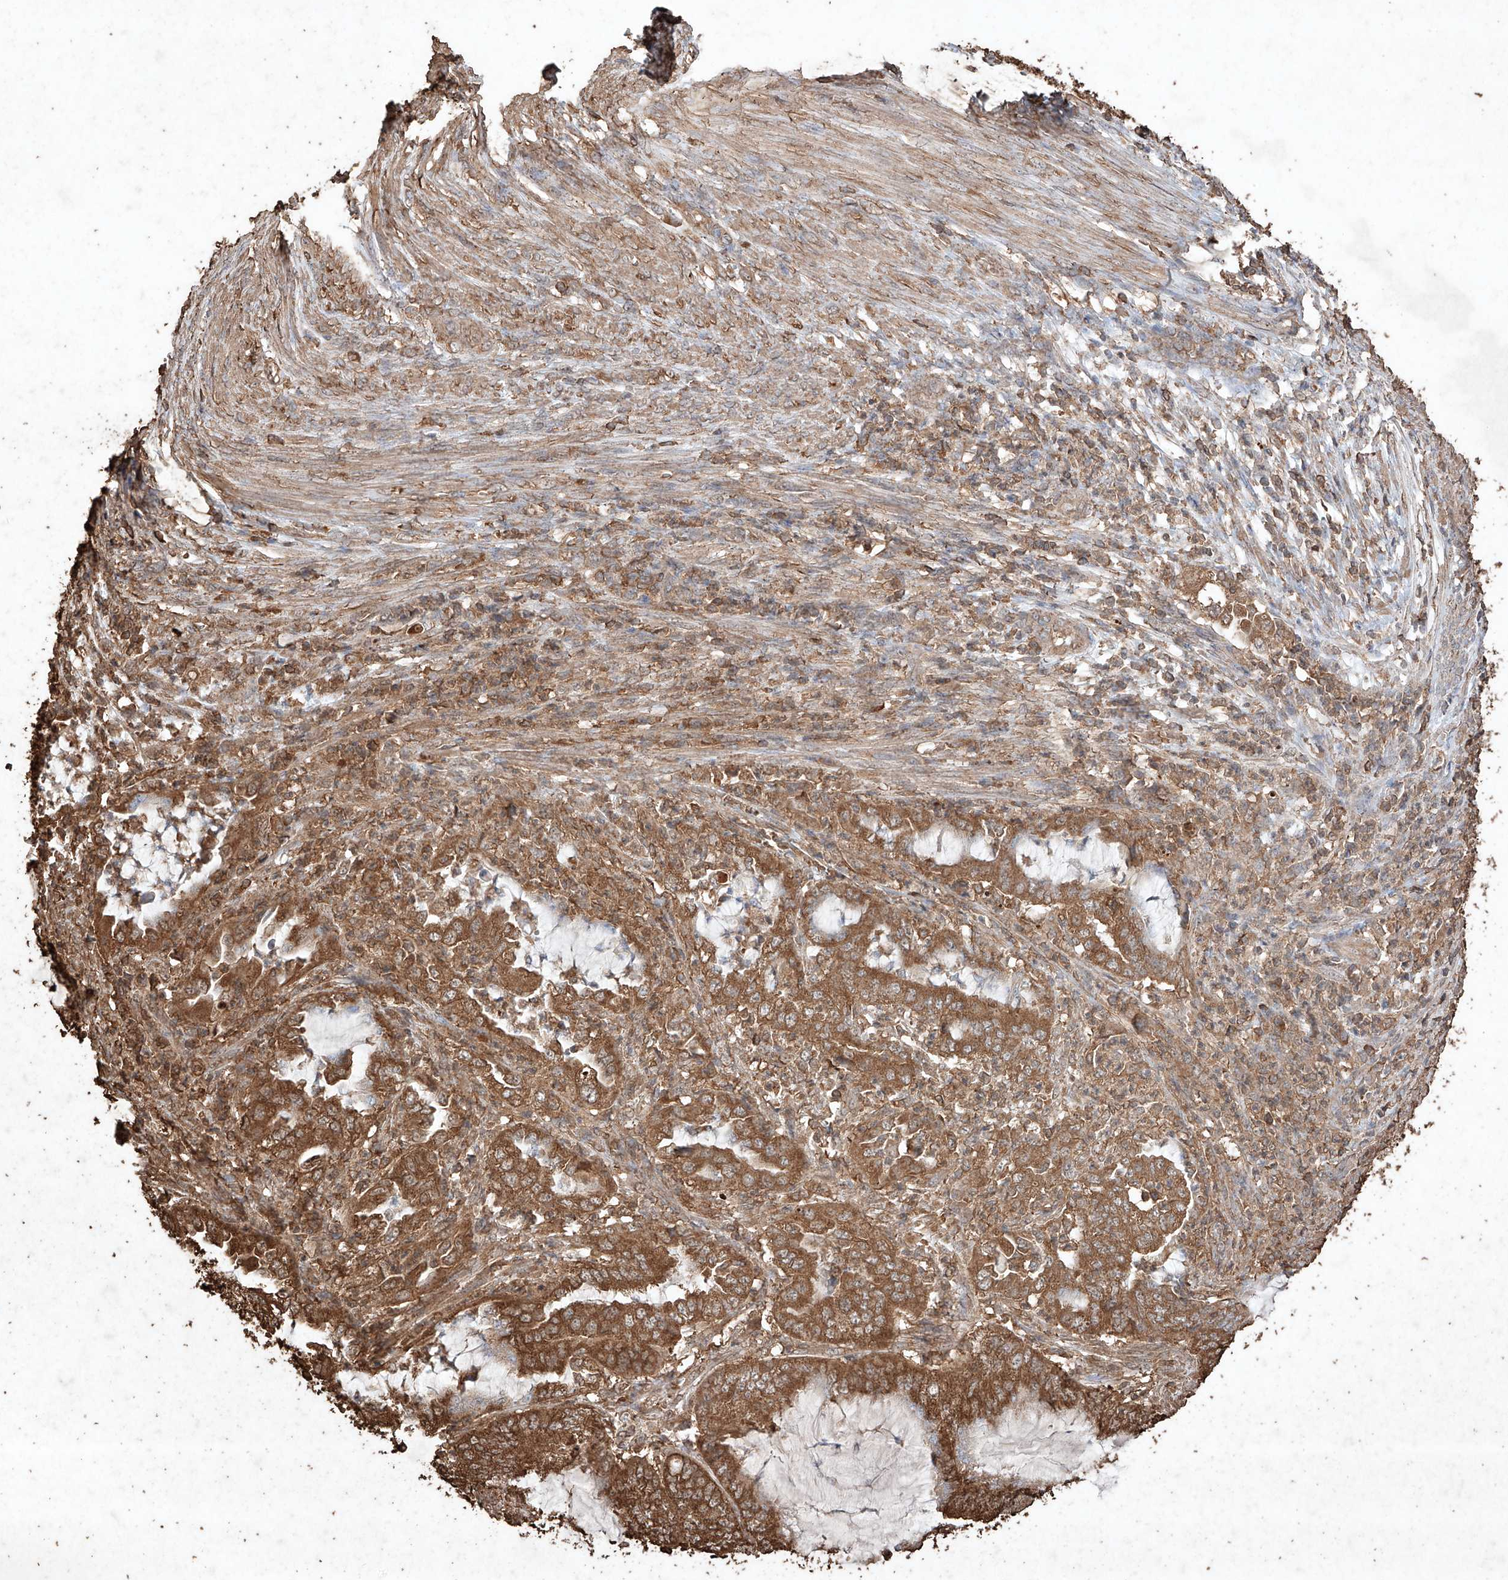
{"staining": {"intensity": "moderate", "quantity": ">75%", "location": "cytoplasmic/membranous"}, "tissue": "endometrial cancer", "cell_type": "Tumor cells", "image_type": "cancer", "snomed": [{"axis": "morphology", "description": "Adenocarcinoma, NOS"}, {"axis": "topography", "description": "Endometrium"}], "caption": "Endometrial cancer (adenocarcinoma) stained with immunohistochemistry exhibits moderate cytoplasmic/membranous staining in approximately >75% of tumor cells.", "gene": "M6PR", "patient": {"sex": "female", "age": 51}}